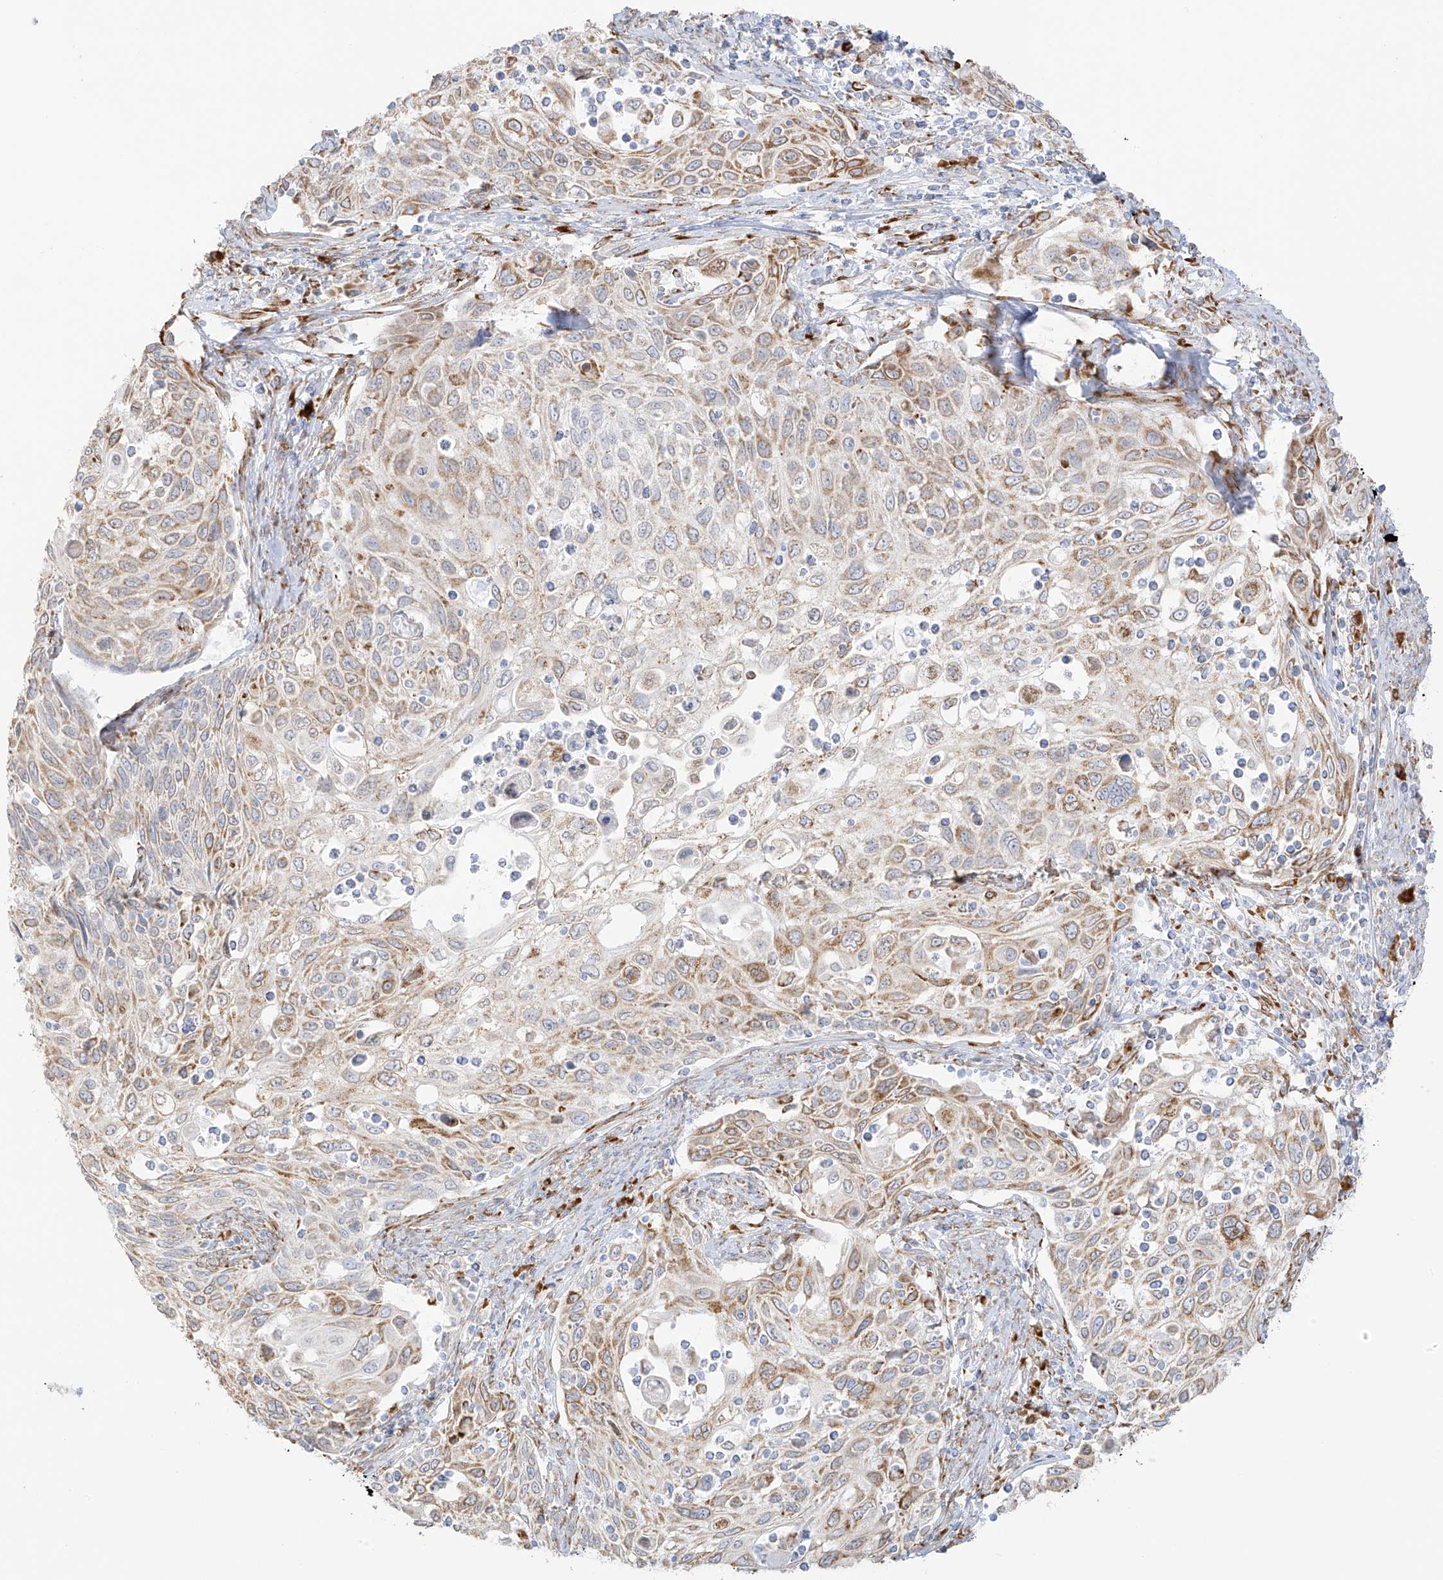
{"staining": {"intensity": "weak", "quantity": "25%-75%", "location": "cytoplasmic/membranous"}, "tissue": "cervical cancer", "cell_type": "Tumor cells", "image_type": "cancer", "snomed": [{"axis": "morphology", "description": "Squamous cell carcinoma, NOS"}, {"axis": "topography", "description": "Cervix"}], "caption": "Human cervical cancer stained for a protein (brown) reveals weak cytoplasmic/membranous positive staining in about 25%-75% of tumor cells.", "gene": "LRRC59", "patient": {"sex": "female", "age": 70}}